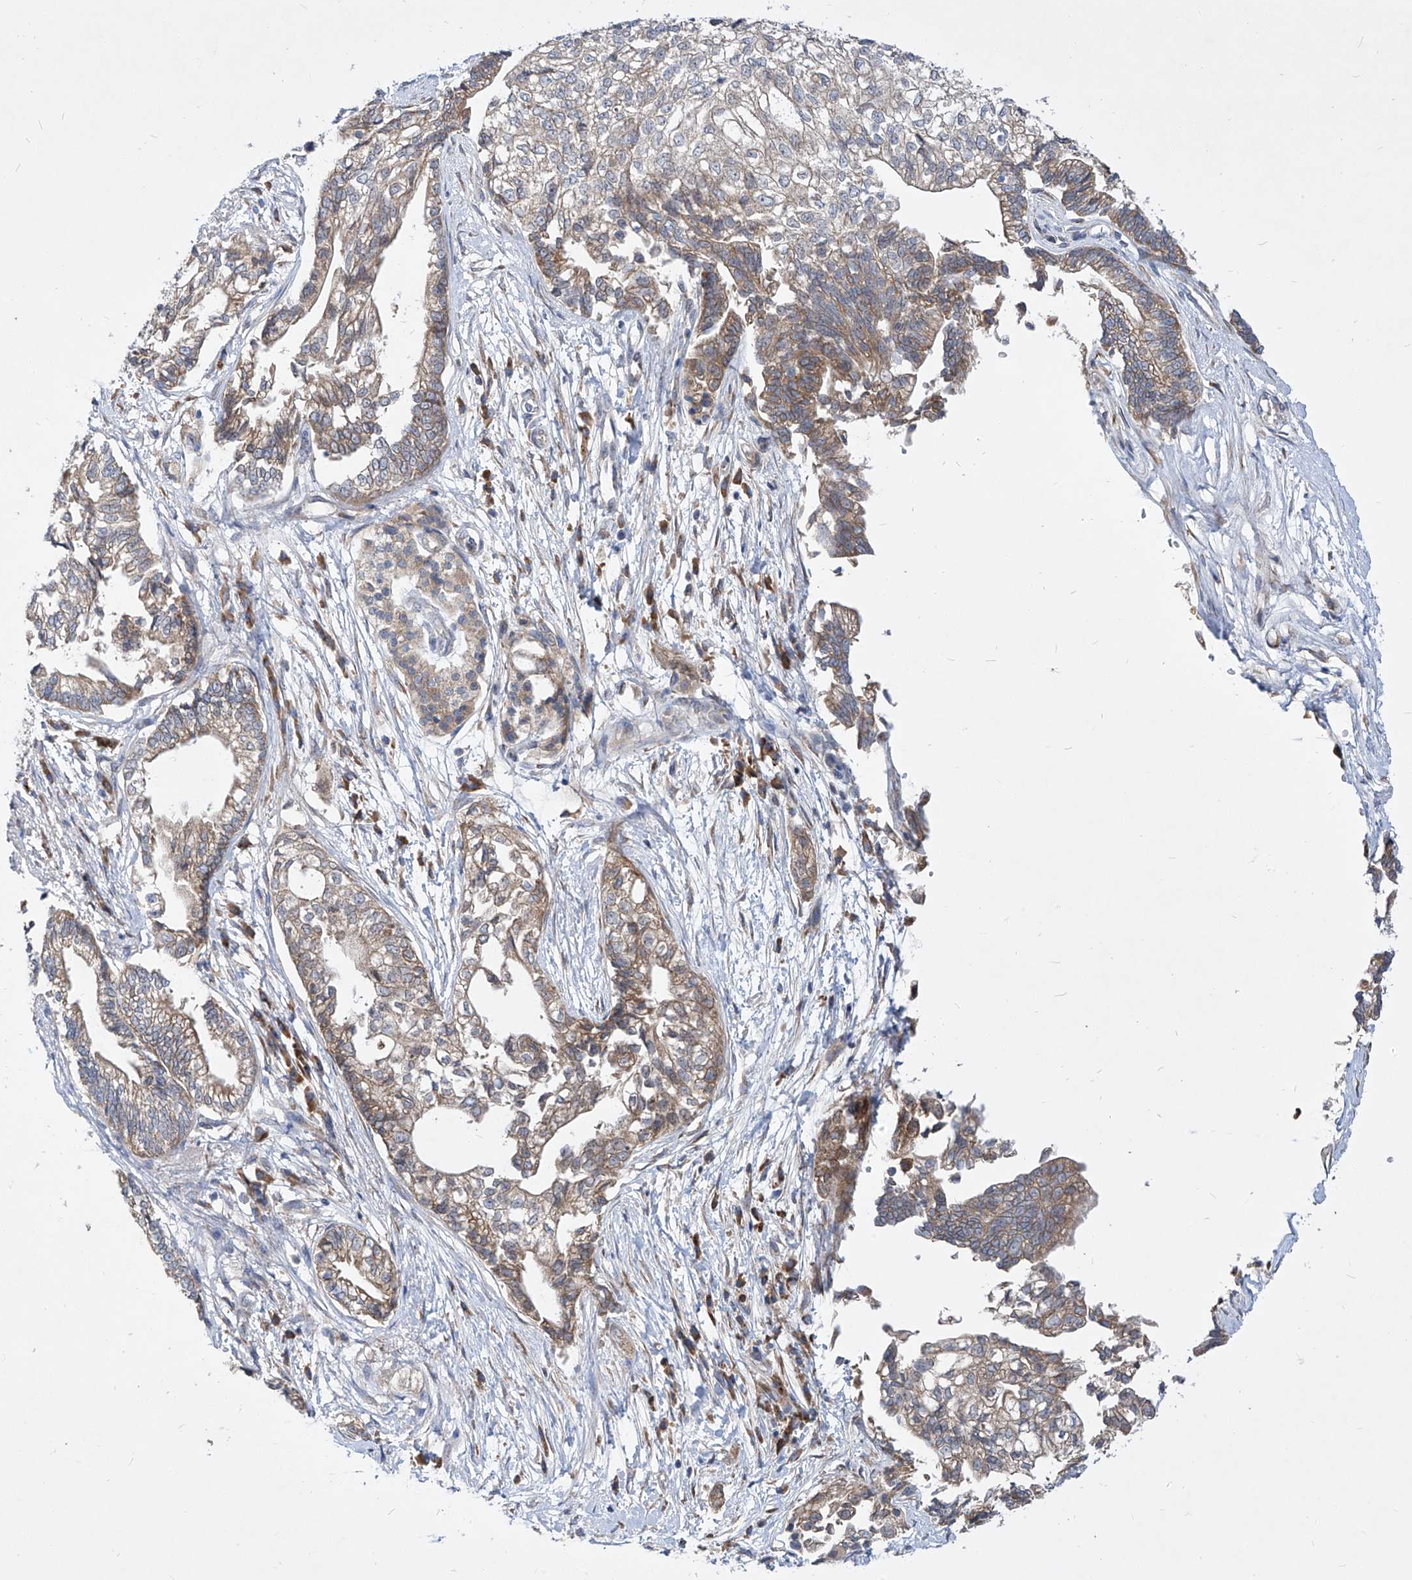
{"staining": {"intensity": "weak", "quantity": "25%-75%", "location": "cytoplasmic/membranous"}, "tissue": "pancreatic cancer", "cell_type": "Tumor cells", "image_type": "cancer", "snomed": [{"axis": "morphology", "description": "Adenocarcinoma, NOS"}, {"axis": "topography", "description": "Pancreas"}], "caption": "Immunohistochemical staining of pancreatic adenocarcinoma exhibits low levels of weak cytoplasmic/membranous expression in about 25%-75% of tumor cells. Immunohistochemistry (ihc) stains the protein in brown and the nuclei are stained blue.", "gene": "UFL1", "patient": {"sex": "male", "age": 72}}